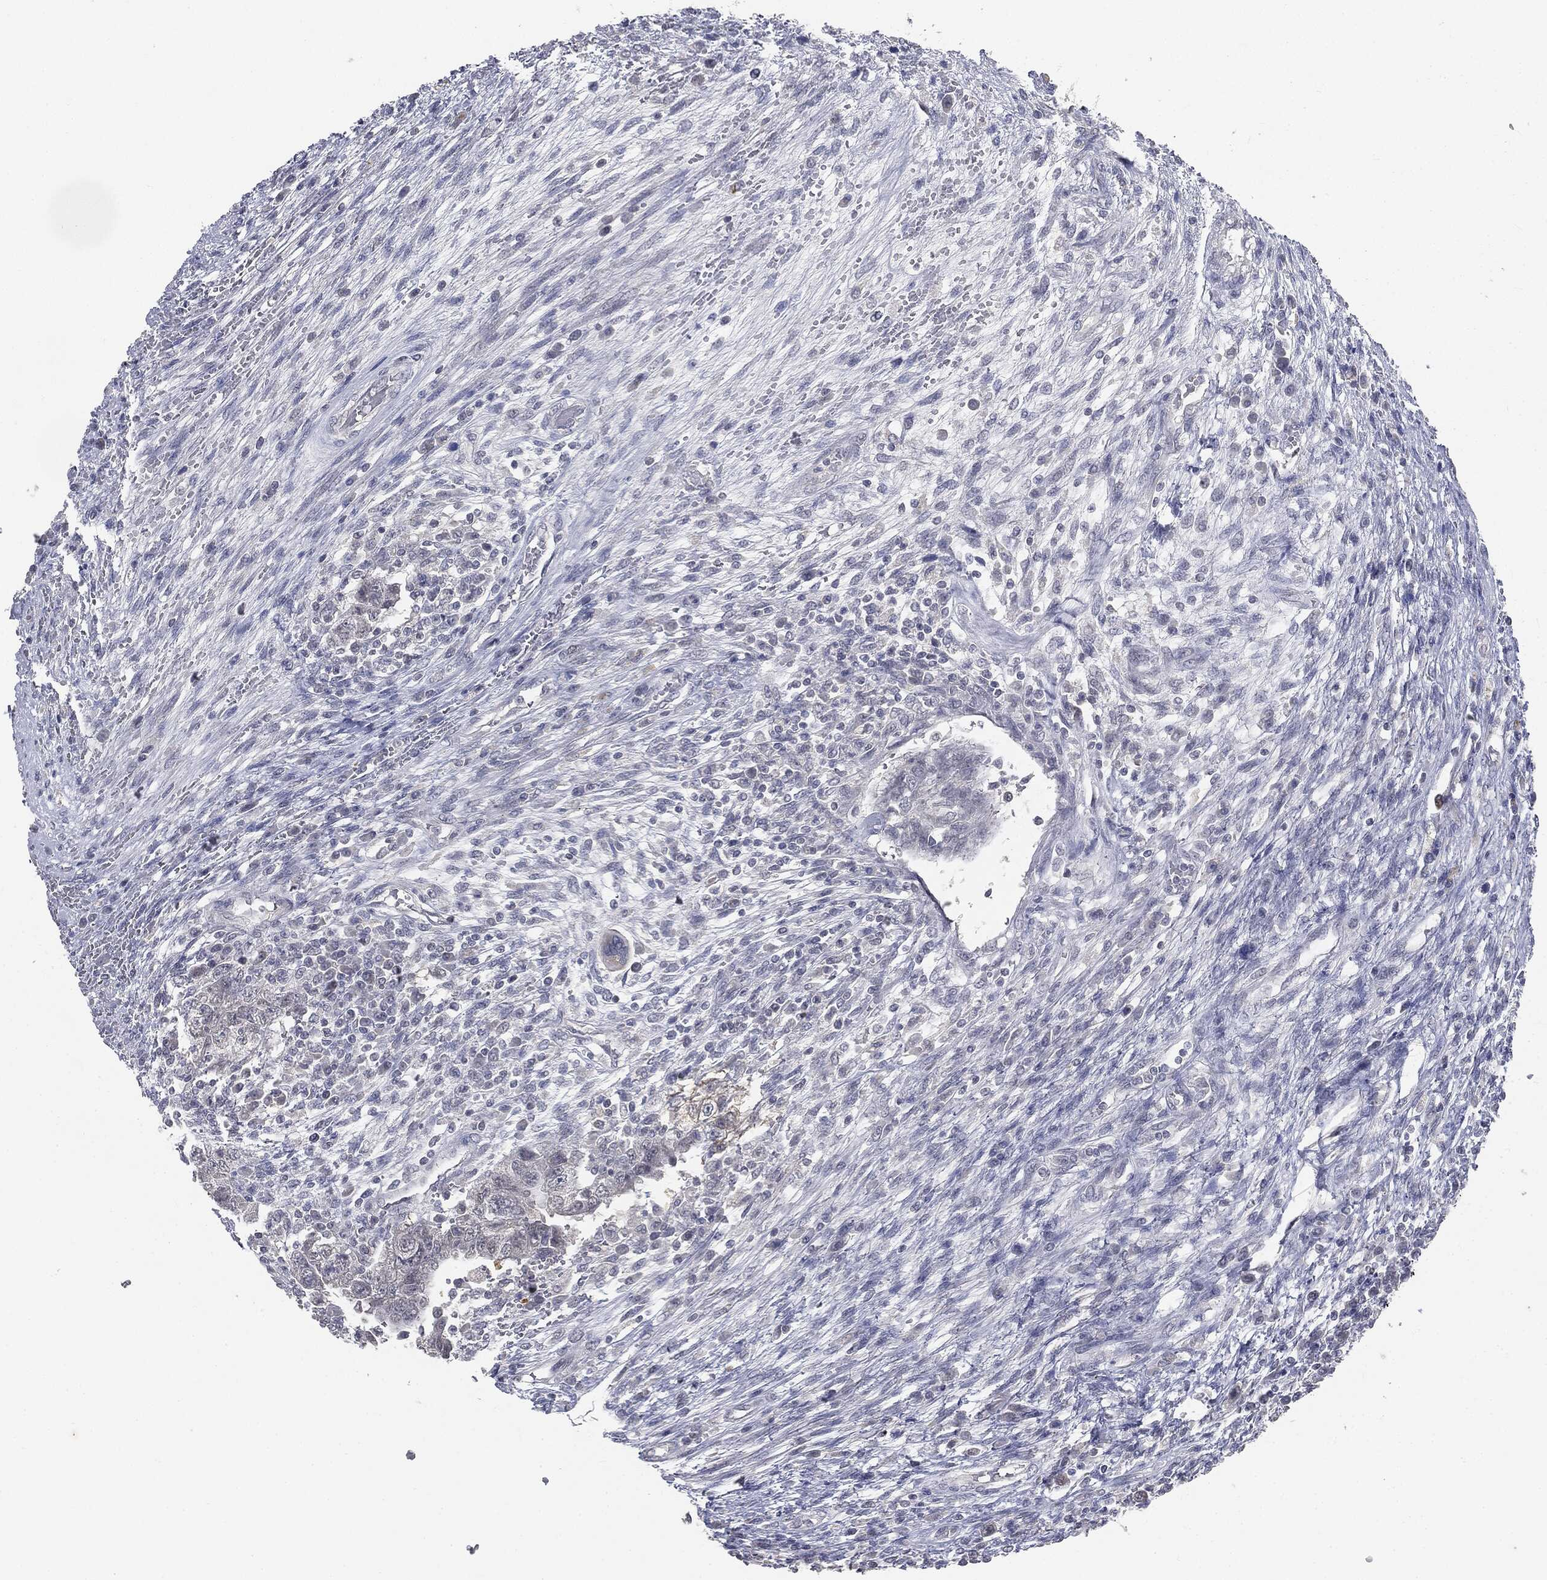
{"staining": {"intensity": "negative", "quantity": "none", "location": "none"}, "tissue": "testis cancer", "cell_type": "Tumor cells", "image_type": "cancer", "snomed": [{"axis": "morphology", "description": "Carcinoma, Embryonal, NOS"}, {"axis": "topography", "description": "Testis"}], "caption": "Tumor cells are negative for protein expression in human testis cancer (embryonal carcinoma). The staining is performed using DAB (3,3'-diaminobenzidine) brown chromogen with nuclei counter-stained in using hematoxylin.", "gene": "SLC2A2", "patient": {"sex": "male", "age": 26}}